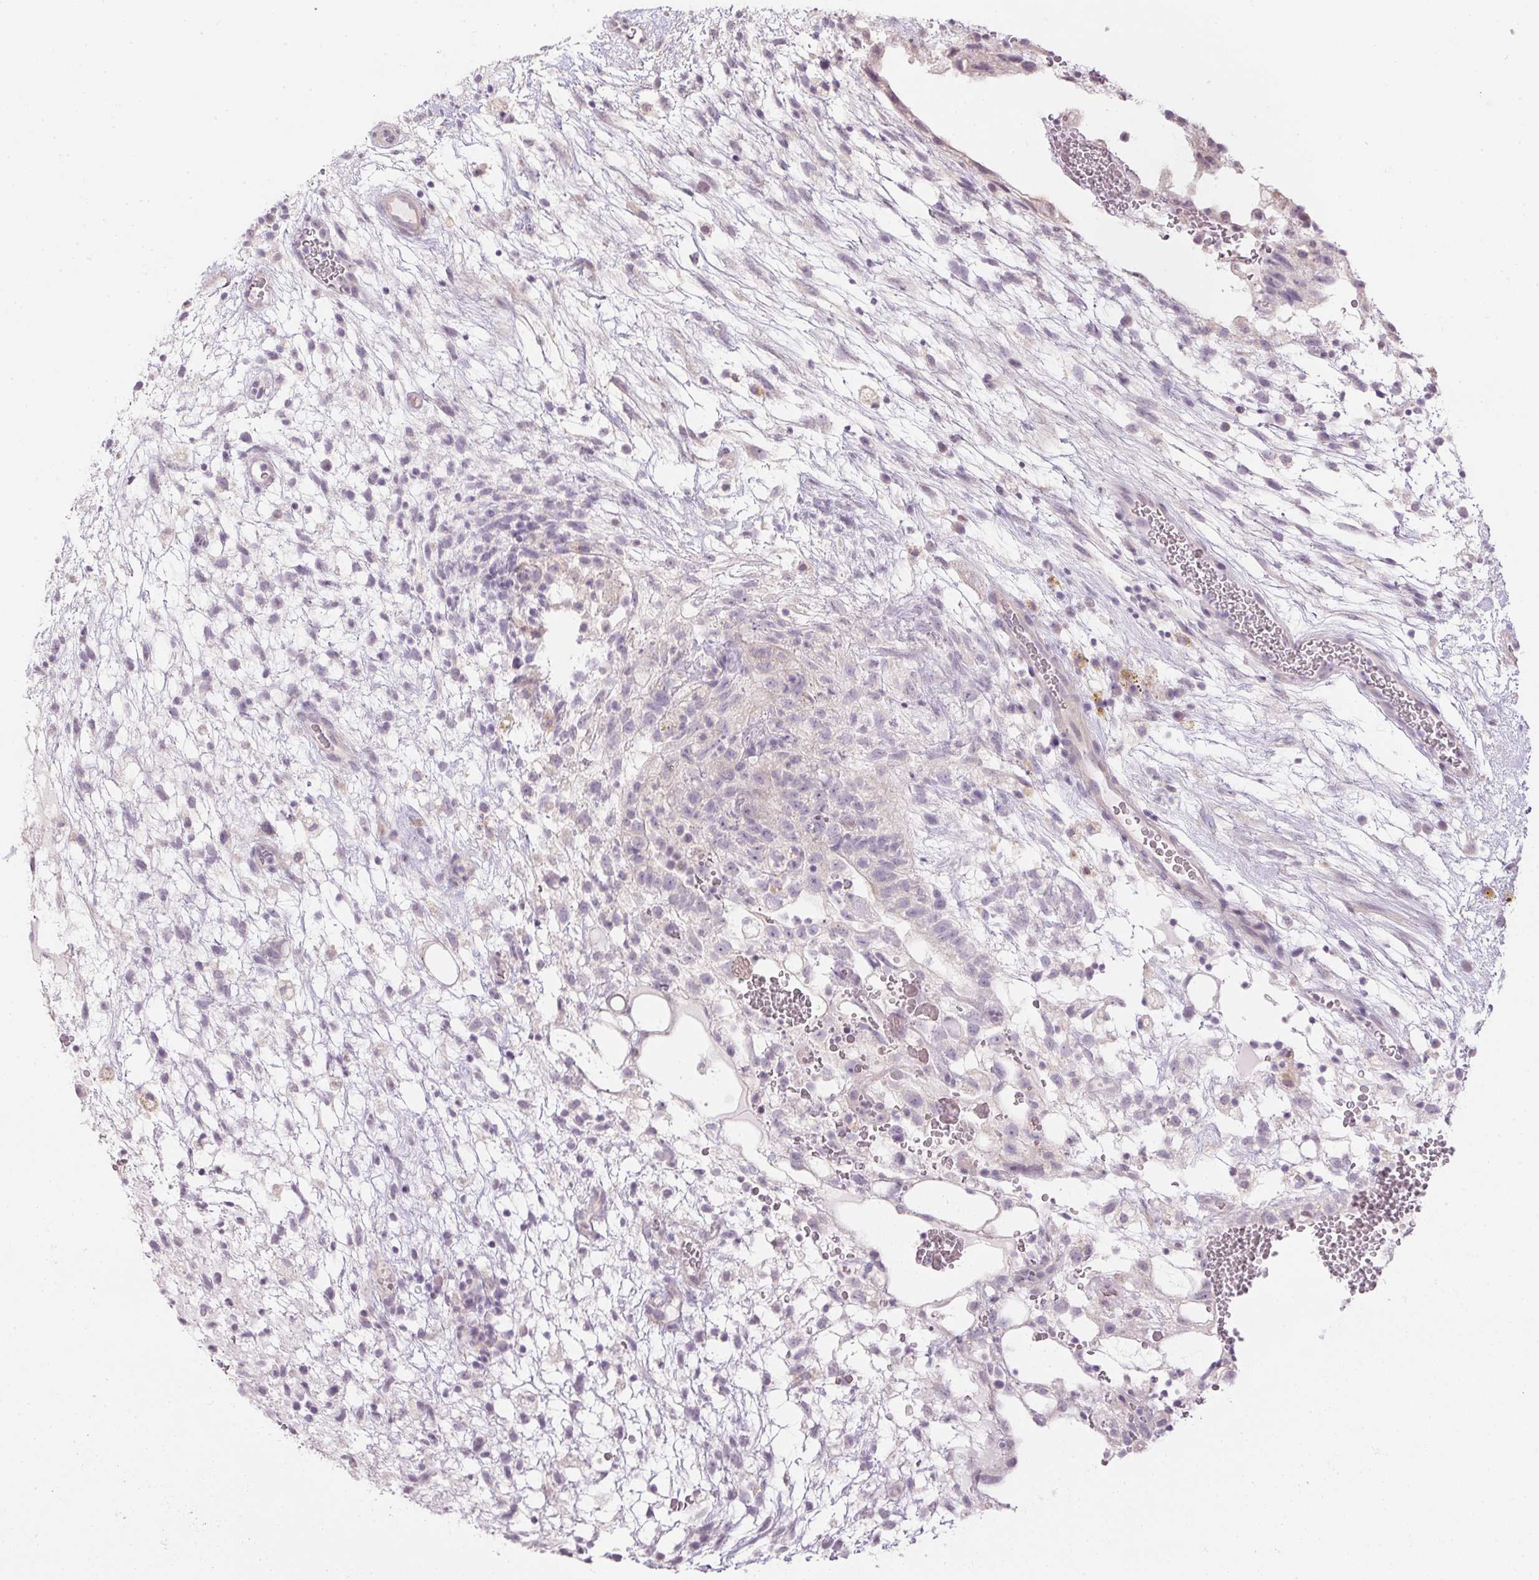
{"staining": {"intensity": "negative", "quantity": "none", "location": "none"}, "tissue": "testis cancer", "cell_type": "Tumor cells", "image_type": "cancer", "snomed": [{"axis": "morphology", "description": "Normal tissue, NOS"}, {"axis": "morphology", "description": "Carcinoma, Embryonal, NOS"}, {"axis": "topography", "description": "Testis"}], "caption": "Tumor cells show no significant expression in testis embryonal carcinoma.", "gene": "CTCFL", "patient": {"sex": "male", "age": 32}}